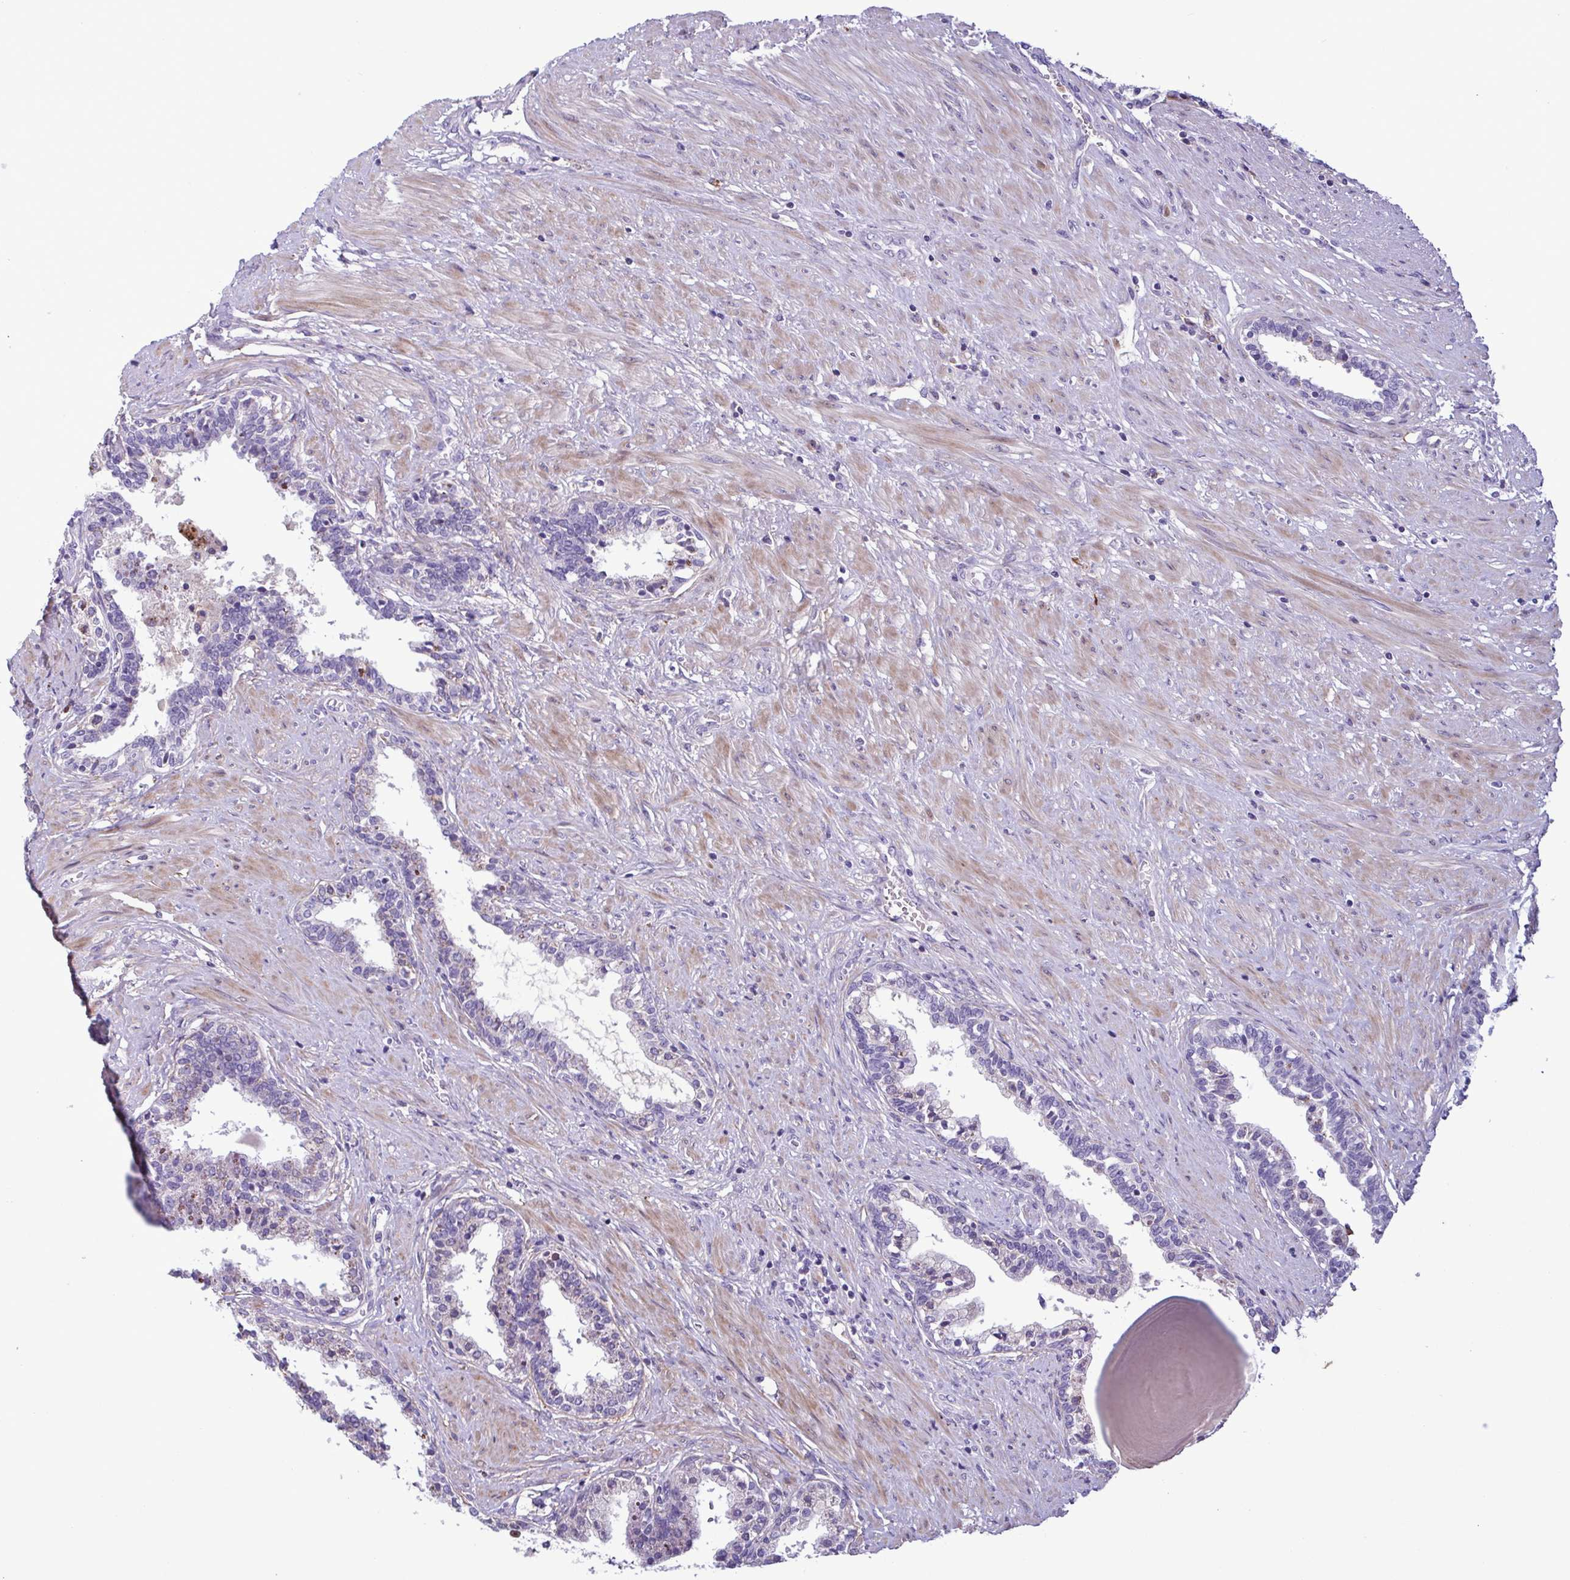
{"staining": {"intensity": "negative", "quantity": "none", "location": "none"}, "tissue": "prostate", "cell_type": "Glandular cells", "image_type": "normal", "snomed": [{"axis": "morphology", "description": "Normal tissue, NOS"}, {"axis": "topography", "description": "Prostate"}], "caption": "IHC of normal prostate demonstrates no positivity in glandular cells.", "gene": "F13B", "patient": {"sex": "male", "age": 55}}